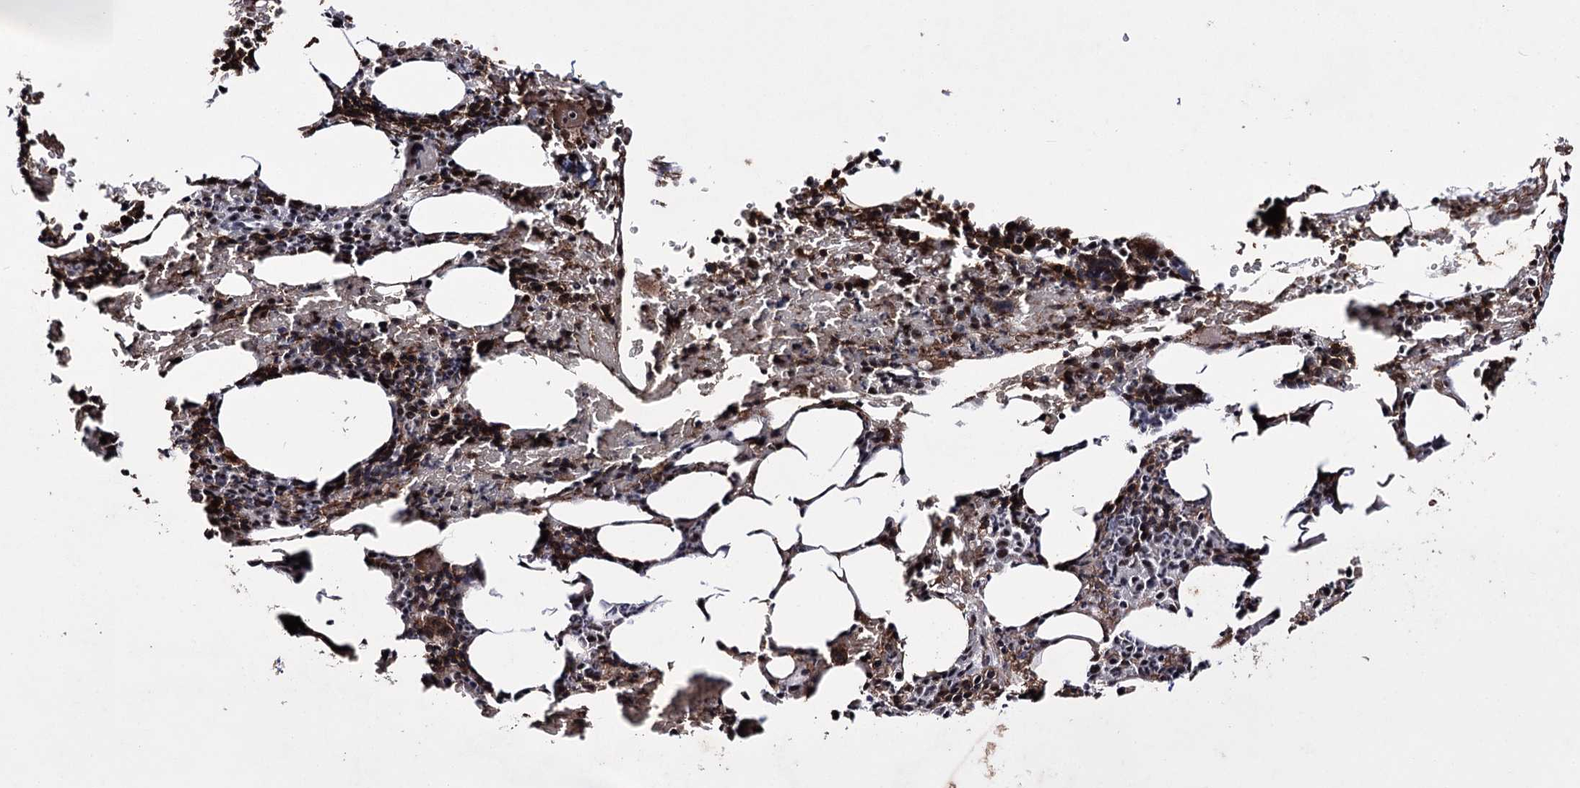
{"staining": {"intensity": "strong", "quantity": "25%-75%", "location": "nuclear"}, "tissue": "bone marrow", "cell_type": "Hematopoietic cells", "image_type": "normal", "snomed": [{"axis": "morphology", "description": "Normal tissue, NOS"}, {"axis": "topography", "description": "Bone marrow"}], "caption": "A high amount of strong nuclear staining is present in about 25%-75% of hematopoietic cells in normal bone marrow.", "gene": "PRPF40A", "patient": {"sex": "male", "age": 62}}